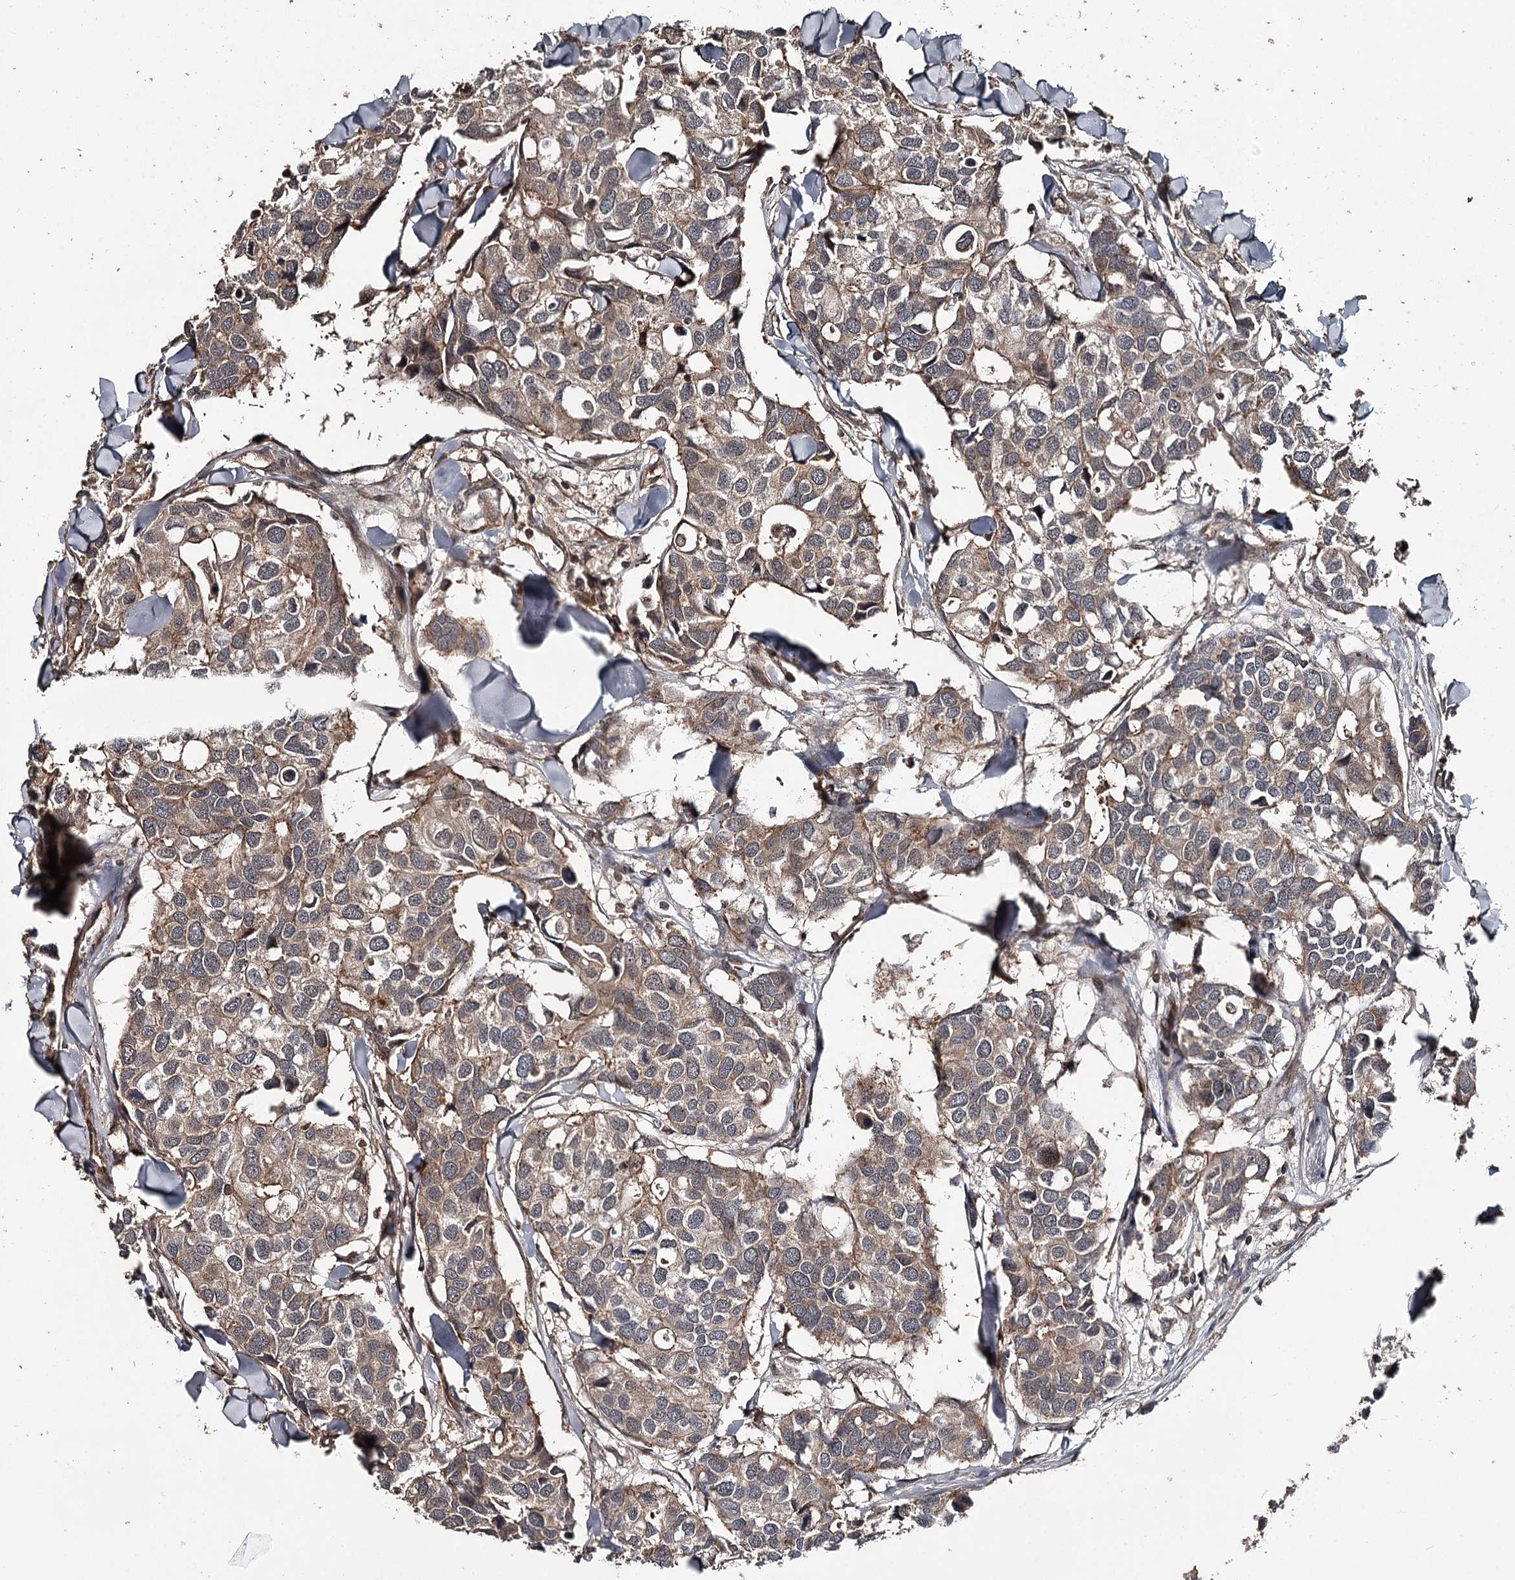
{"staining": {"intensity": "moderate", "quantity": ">75%", "location": "cytoplasmic/membranous"}, "tissue": "breast cancer", "cell_type": "Tumor cells", "image_type": "cancer", "snomed": [{"axis": "morphology", "description": "Duct carcinoma"}, {"axis": "topography", "description": "Breast"}], "caption": "Breast cancer stained for a protein (brown) reveals moderate cytoplasmic/membranous positive expression in about >75% of tumor cells.", "gene": "RAB21", "patient": {"sex": "female", "age": 83}}